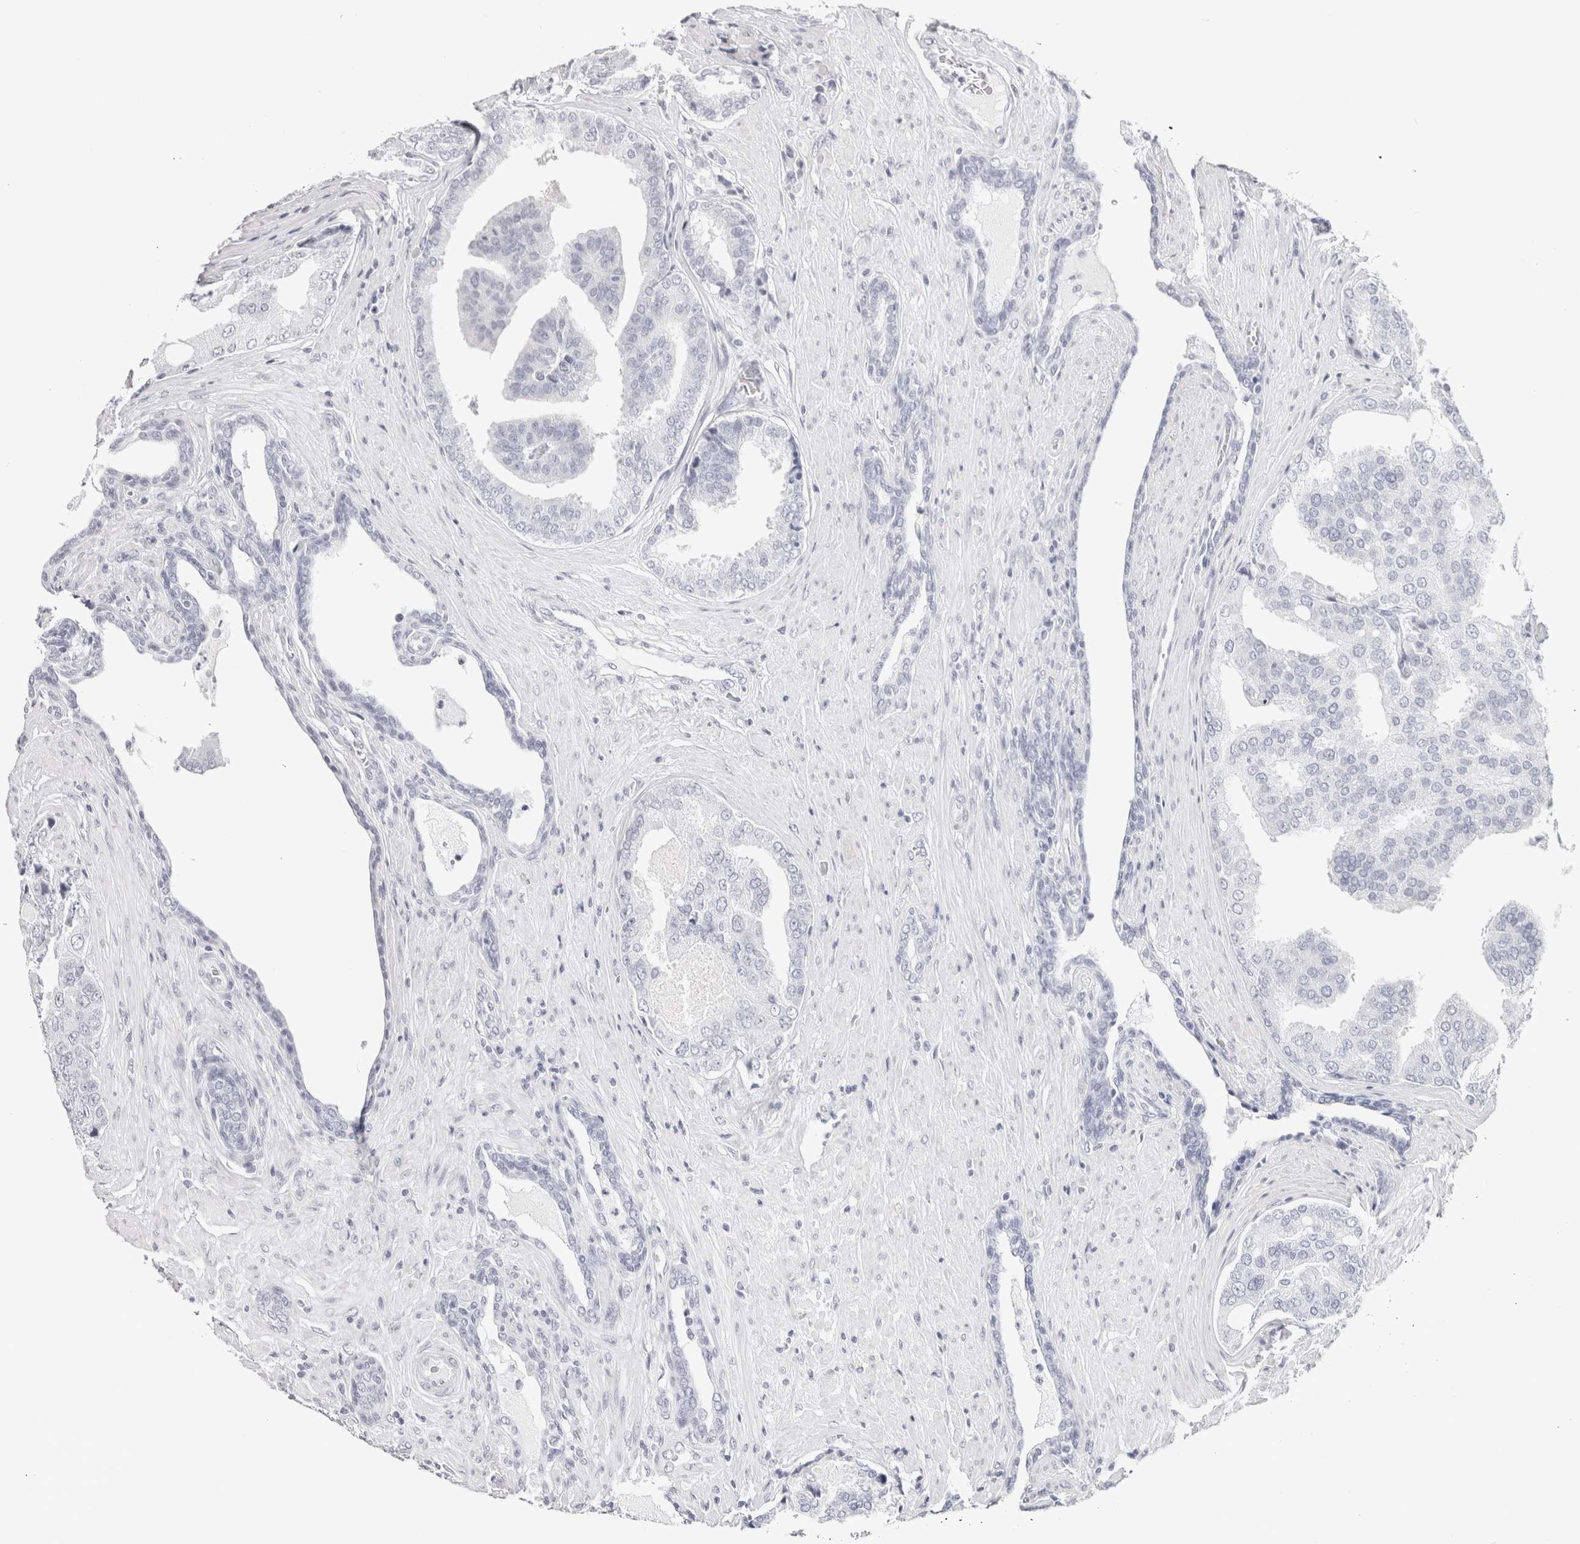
{"staining": {"intensity": "negative", "quantity": "none", "location": "none"}, "tissue": "prostate cancer", "cell_type": "Tumor cells", "image_type": "cancer", "snomed": [{"axis": "morphology", "description": "Adenocarcinoma, High grade"}, {"axis": "topography", "description": "Prostate"}], "caption": "This is an immunohistochemistry photomicrograph of human prostate cancer. There is no positivity in tumor cells.", "gene": "GARIN1A", "patient": {"sex": "male", "age": 50}}